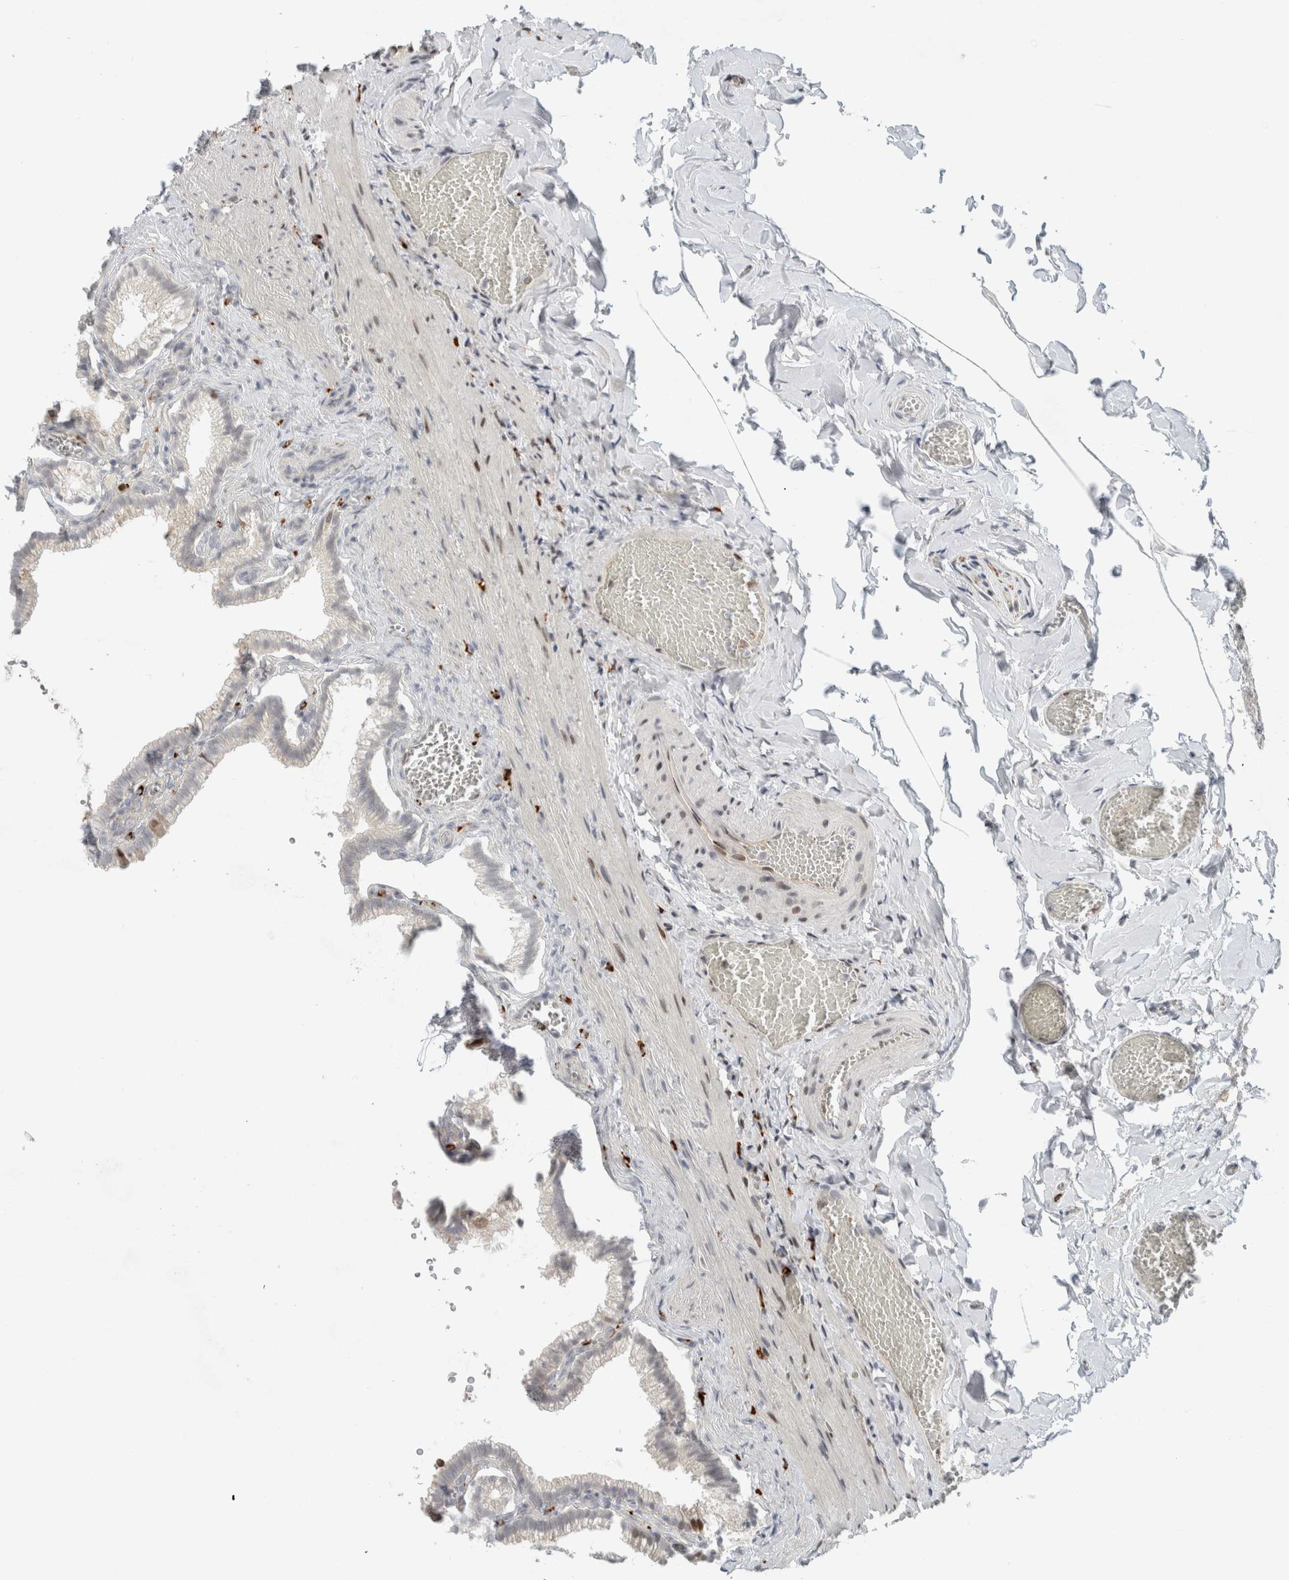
{"staining": {"intensity": "strong", "quantity": "25%-75%", "location": "nuclear"}, "tissue": "gallbladder", "cell_type": "Glandular cells", "image_type": "normal", "snomed": [{"axis": "morphology", "description": "Normal tissue, NOS"}, {"axis": "topography", "description": "Gallbladder"}], "caption": "IHC of normal gallbladder exhibits high levels of strong nuclear positivity in about 25%-75% of glandular cells.", "gene": "HNRNPR", "patient": {"sex": "male", "age": 38}}